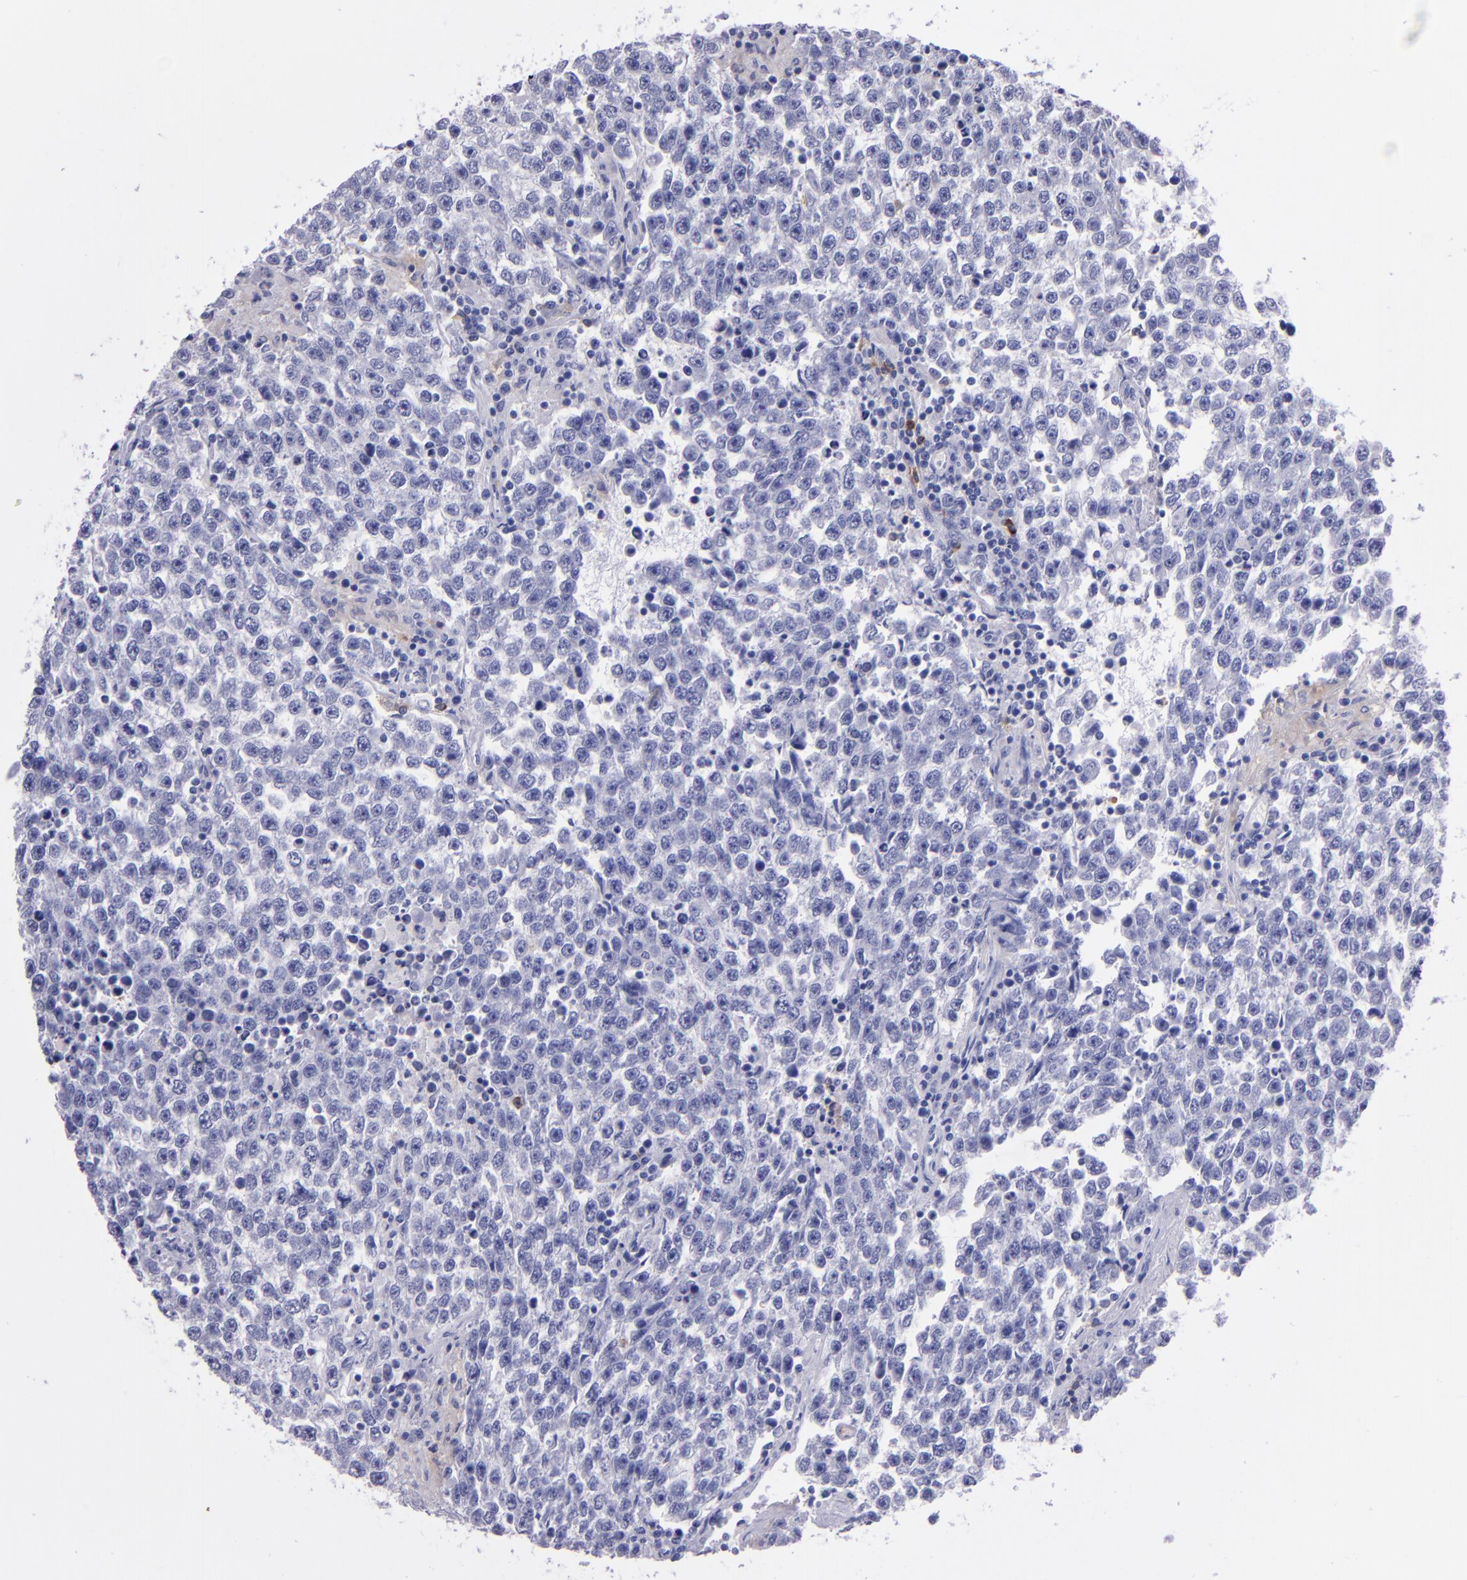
{"staining": {"intensity": "negative", "quantity": "none", "location": "none"}, "tissue": "testis cancer", "cell_type": "Tumor cells", "image_type": "cancer", "snomed": [{"axis": "morphology", "description": "Seminoma, NOS"}, {"axis": "topography", "description": "Testis"}], "caption": "A photomicrograph of human seminoma (testis) is negative for staining in tumor cells.", "gene": "CR1", "patient": {"sex": "male", "age": 36}}